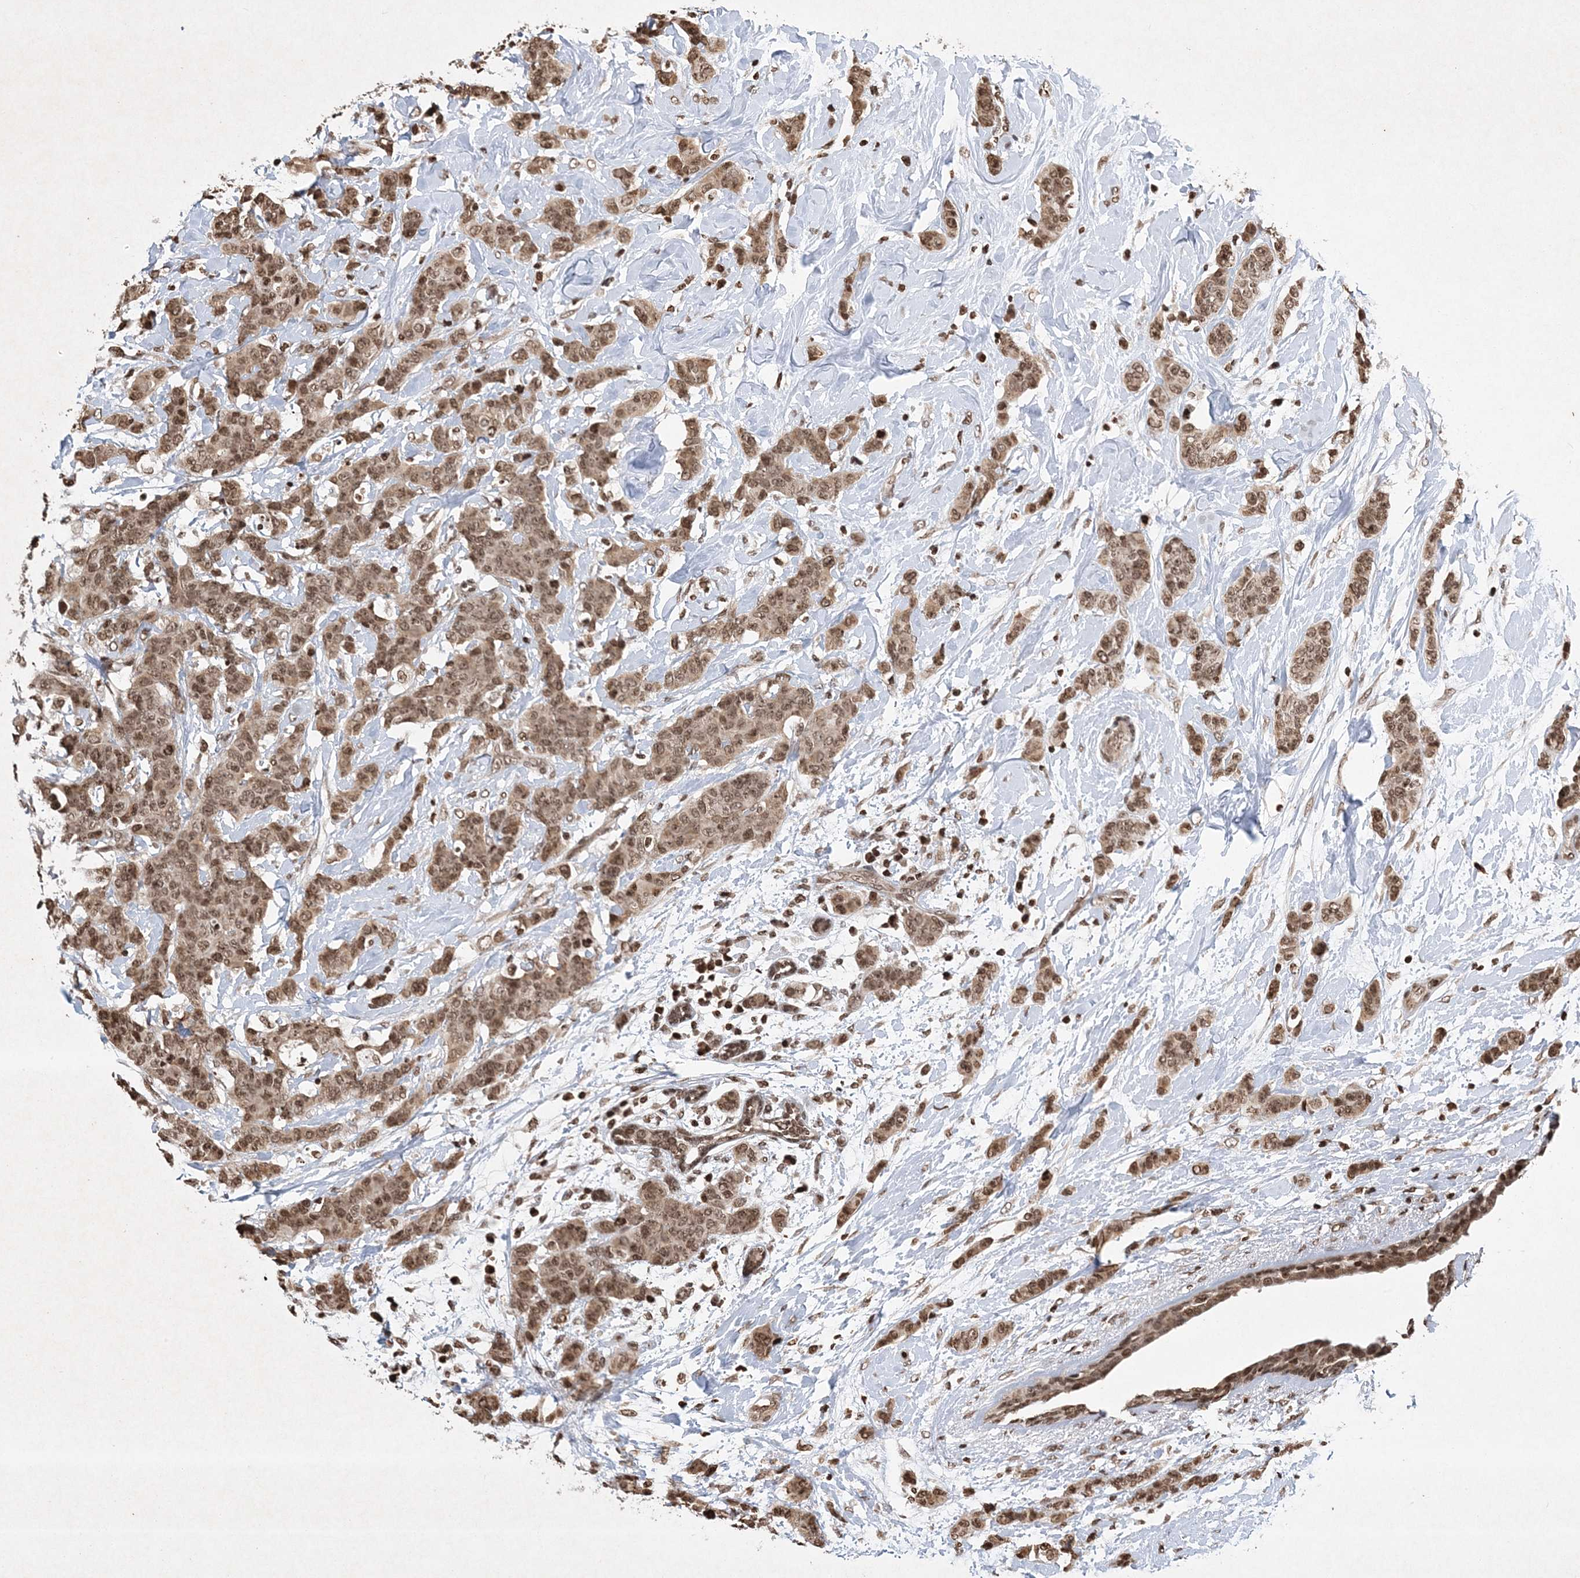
{"staining": {"intensity": "moderate", "quantity": ">75%", "location": "cytoplasmic/membranous,nuclear"}, "tissue": "breast cancer", "cell_type": "Tumor cells", "image_type": "cancer", "snomed": [{"axis": "morphology", "description": "Normal tissue, NOS"}, {"axis": "morphology", "description": "Duct carcinoma"}, {"axis": "topography", "description": "Breast"}], "caption": "A photomicrograph of human breast infiltrating ductal carcinoma stained for a protein reveals moderate cytoplasmic/membranous and nuclear brown staining in tumor cells. (brown staining indicates protein expression, while blue staining denotes nuclei).", "gene": "NEDD9", "patient": {"sex": "female", "age": 40}}